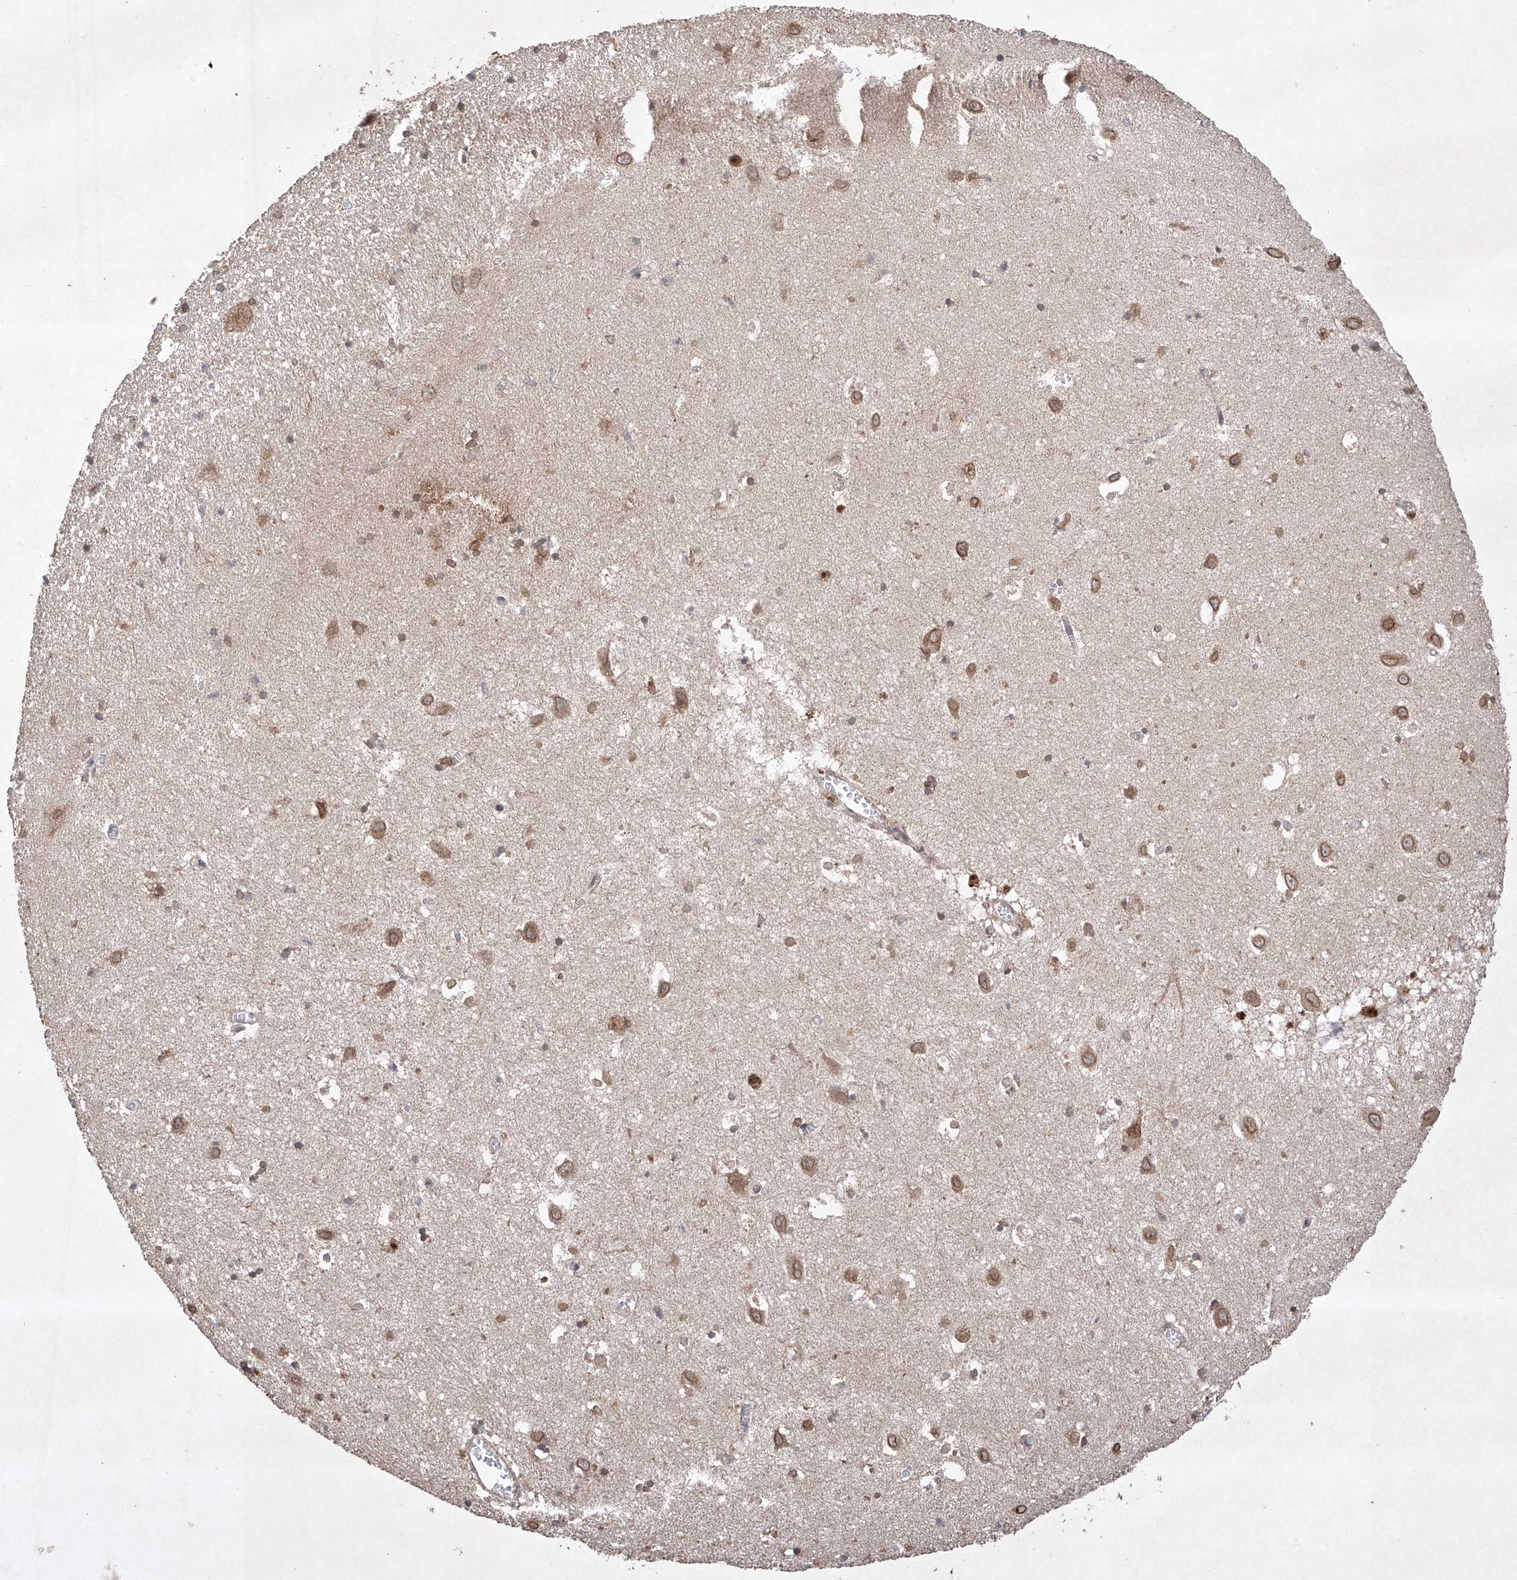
{"staining": {"intensity": "moderate", "quantity": "<25%", "location": "cytoplasmic/membranous"}, "tissue": "hippocampus", "cell_type": "Glial cells", "image_type": "normal", "snomed": [{"axis": "morphology", "description": "Normal tissue, NOS"}, {"axis": "topography", "description": "Hippocampus"}], "caption": "Immunohistochemical staining of normal hippocampus reveals low levels of moderate cytoplasmic/membranous staining in about <25% of glial cells.", "gene": "LURAP1", "patient": {"sex": "female", "age": 64}}